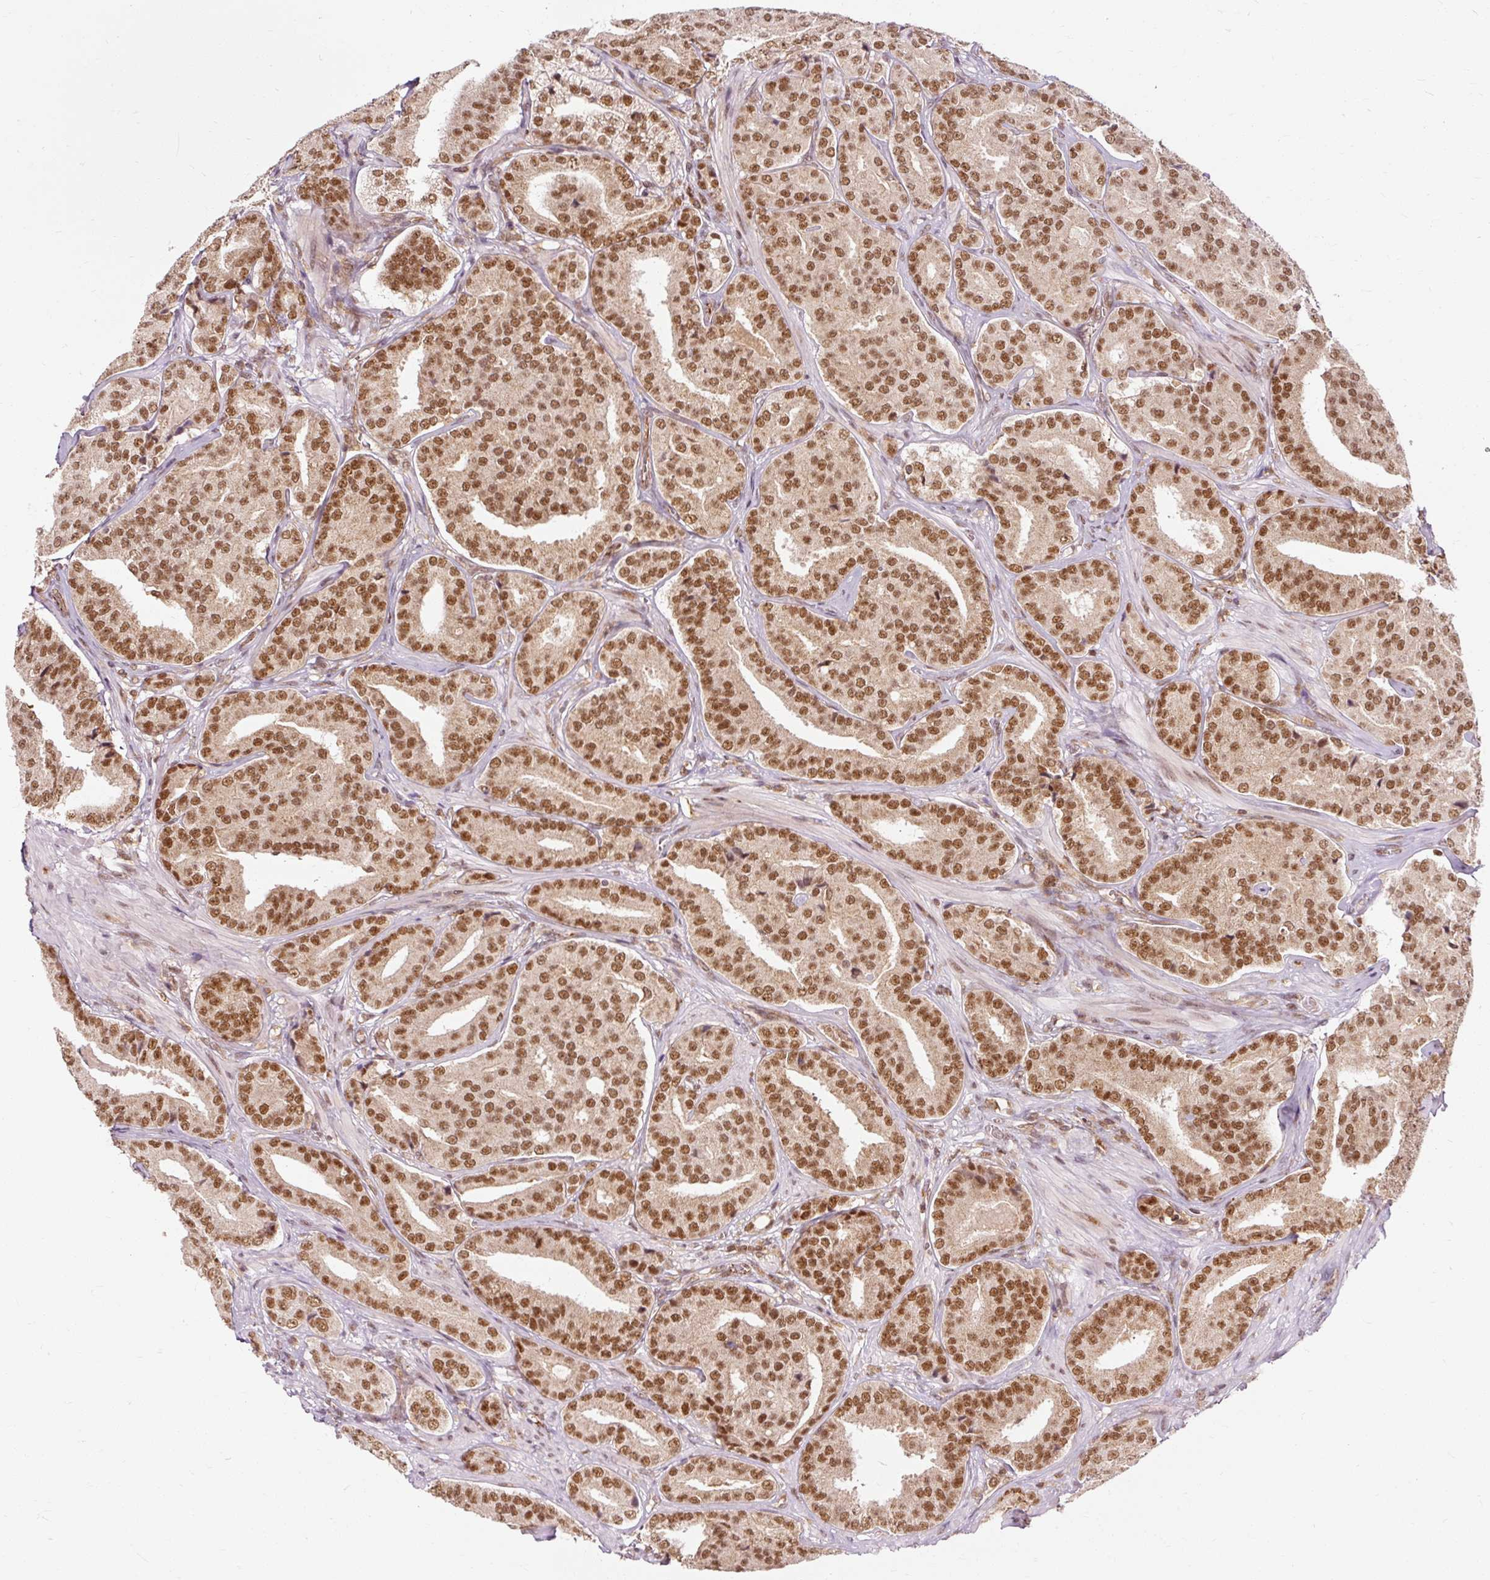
{"staining": {"intensity": "moderate", "quantity": ">75%", "location": "nuclear"}, "tissue": "prostate cancer", "cell_type": "Tumor cells", "image_type": "cancer", "snomed": [{"axis": "morphology", "description": "Adenocarcinoma, High grade"}, {"axis": "topography", "description": "Prostate"}], "caption": "A photomicrograph of prostate adenocarcinoma (high-grade) stained for a protein exhibits moderate nuclear brown staining in tumor cells. (Stains: DAB (3,3'-diaminobenzidine) in brown, nuclei in blue, Microscopy: brightfield microscopy at high magnification).", "gene": "CSTF1", "patient": {"sex": "male", "age": 63}}